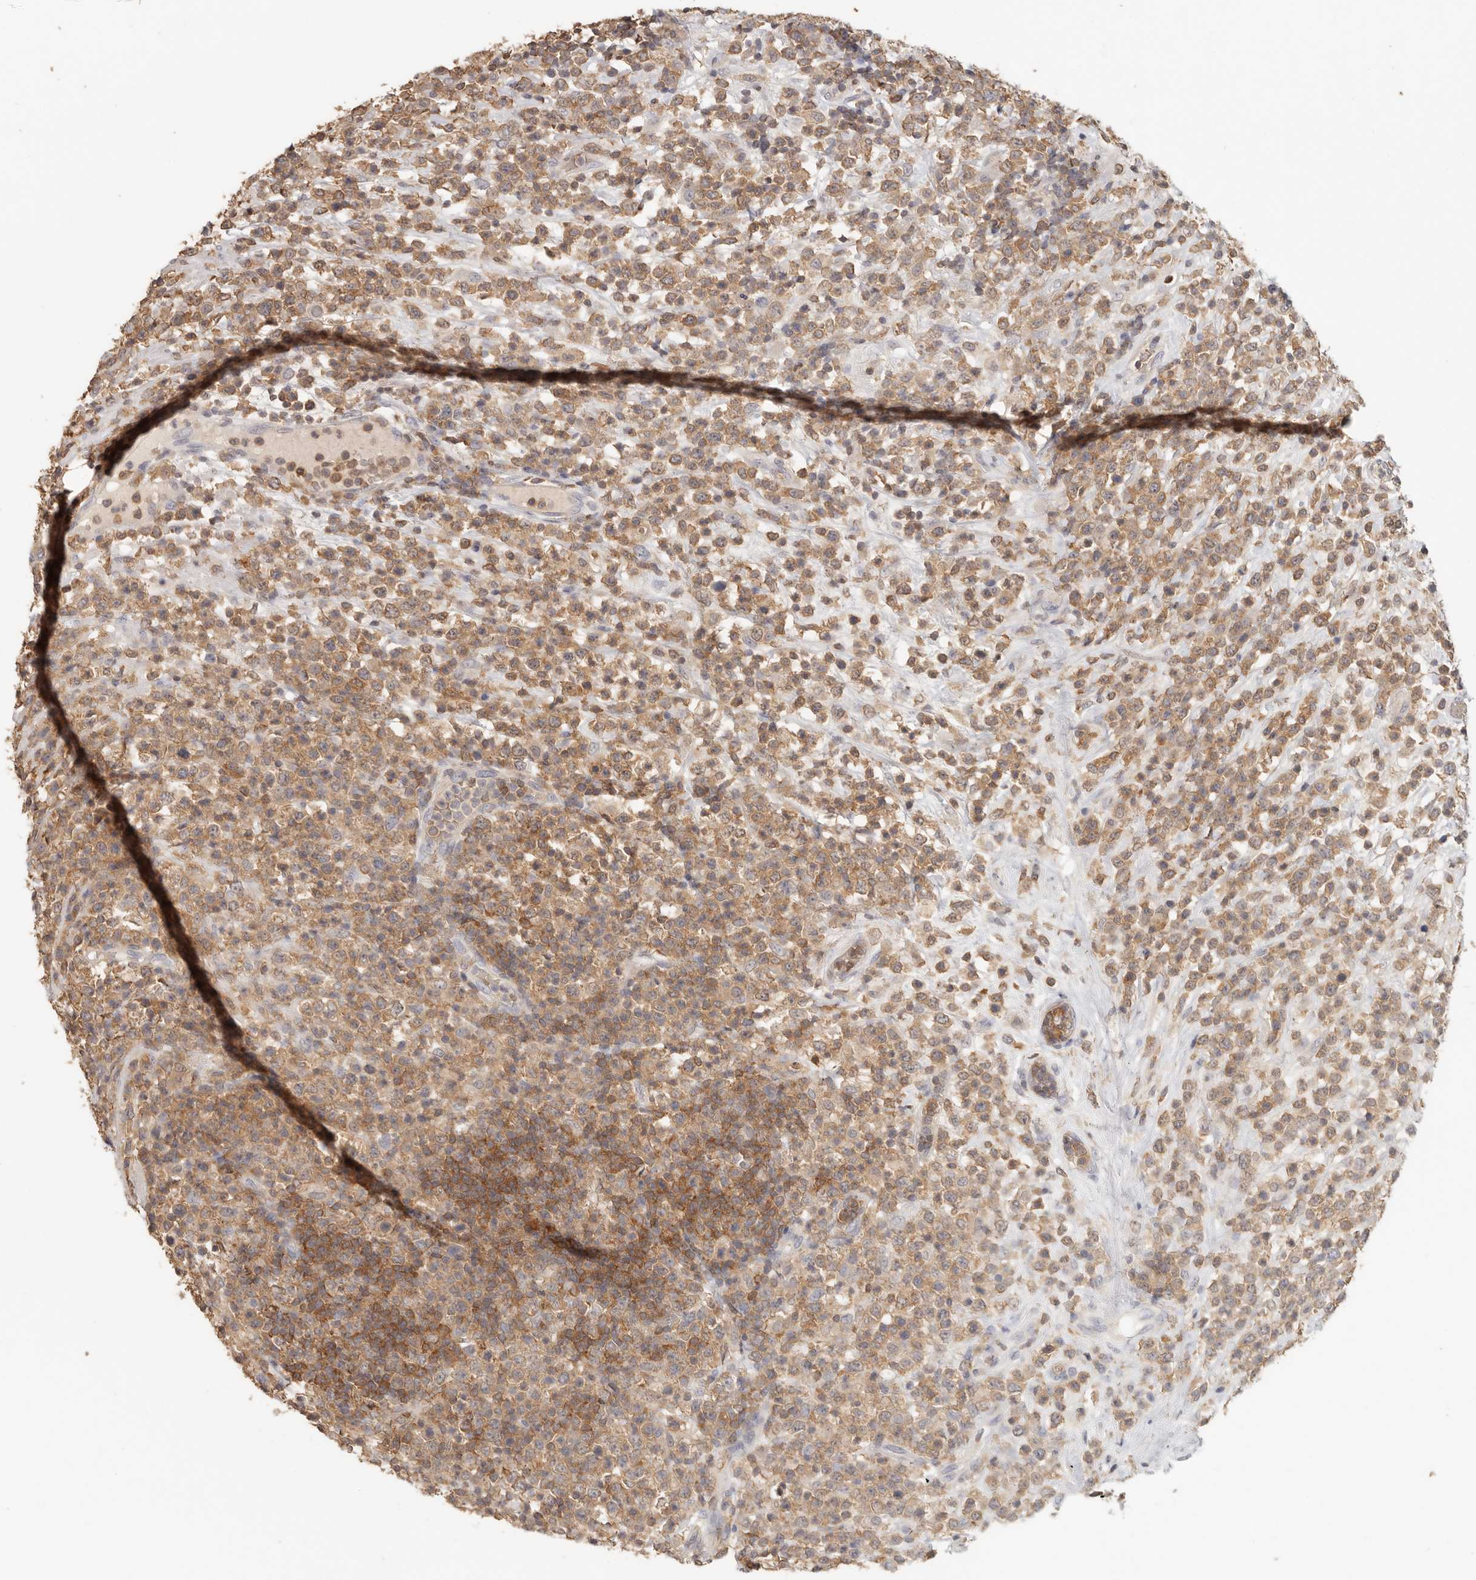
{"staining": {"intensity": "moderate", "quantity": ">75%", "location": "cytoplasmic/membranous"}, "tissue": "lymphoma", "cell_type": "Tumor cells", "image_type": "cancer", "snomed": [{"axis": "morphology", "description": "Malignant lymphoma, non-Hodgkin's type, High grade"}, {"axis": "topography", "description": "Colon"}], "caption": "About >75% of tumor cells in lymphoma show moderate cytoplasmic/membranous protein expression as visualized by brown immunohistochemical staining.", "gene": "CSK", "patient": {"sex": "female", "age": 53}}